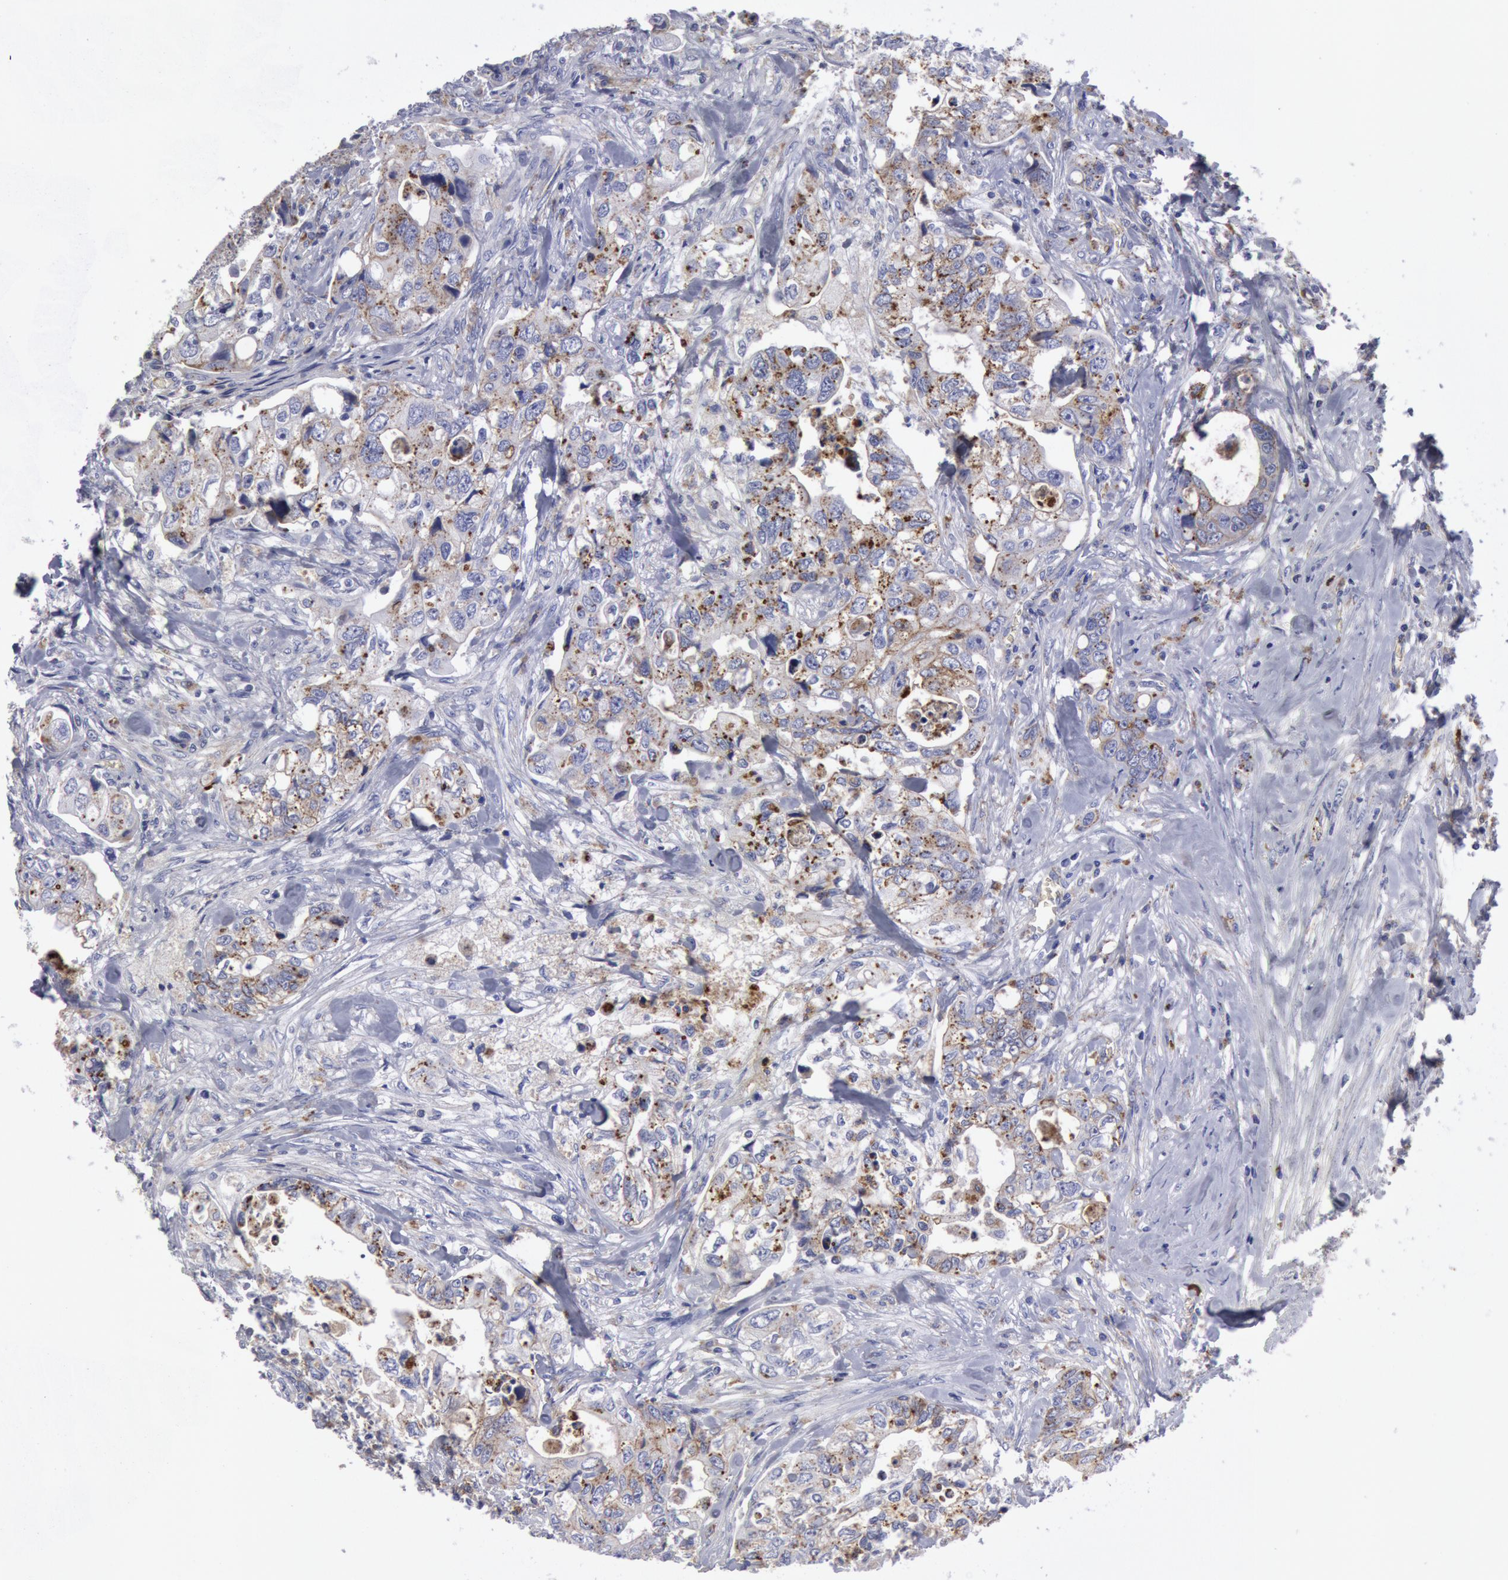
{"staining": {"intensity": "weak", "quantity": "25%-75%", "location": "cytoplasmic/membranous"}, "tissue": "colorectal cancer", "cell_type": "Tumor cells", "image_type": "cancer", "snomed": [{"axis": "morphology", "description": "Adenocarcinoma, NOS"}, {"axis": "topography", "description": "Rectum"}], "caption": "Tumor cells show low levels of weak cytoplasmic/membranous positivity in about 25%-75% of cells in human colorectal cancer (adenocarcinoma).", "gene": "FLOT1", "patient": {"sex": "female", "age": 57}}